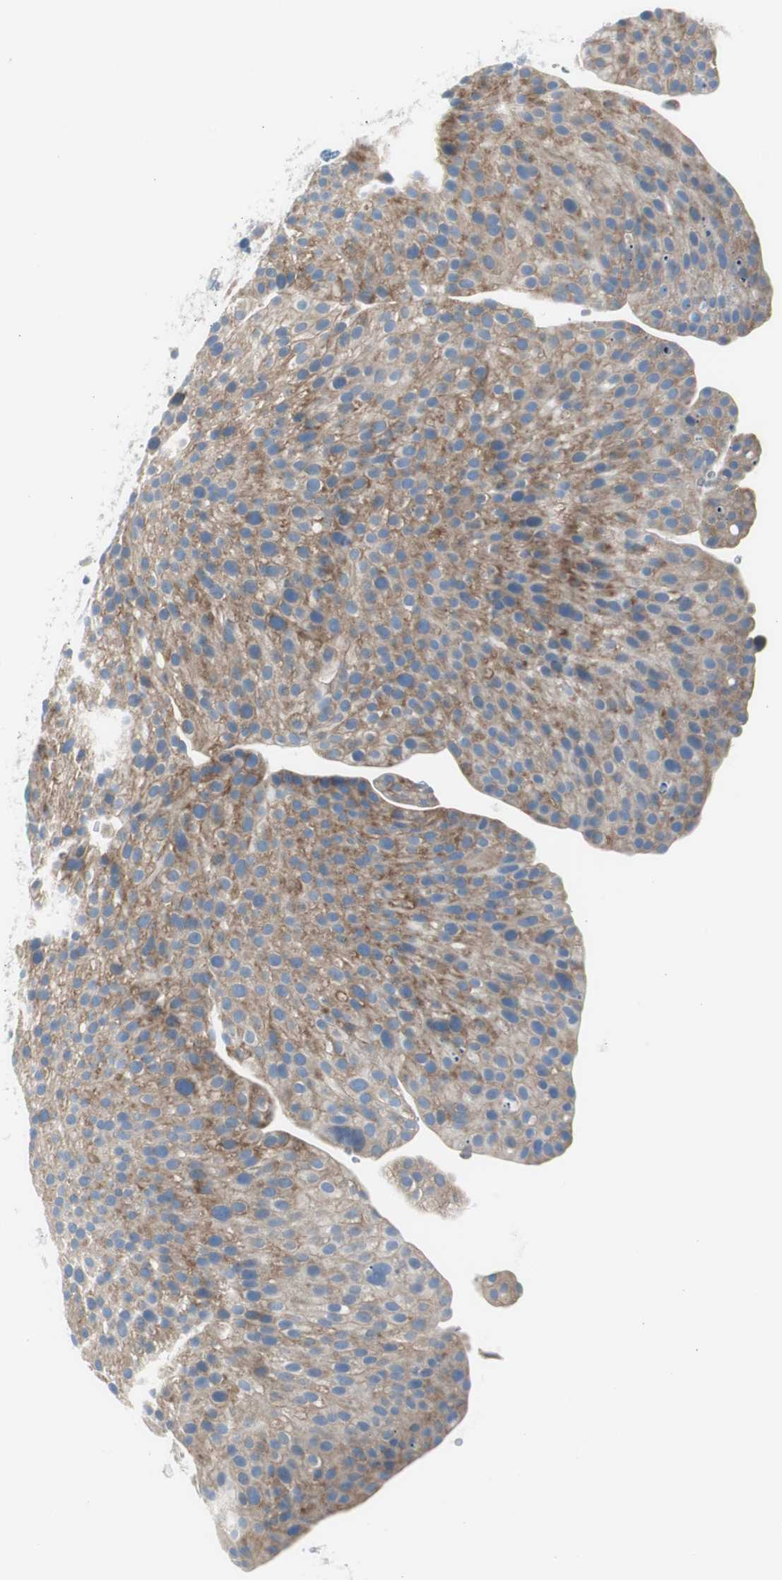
{"staining": {"intensity": "moderate", "quantity": ">75%", "location": "cytoplasmic/membranous"}, "tissue": "urothelial cancer", "cell_type": "Tumor cells", "image_type": "cancer", "snomed": [{"axis": "morphology", "description": "Urothelial carcinoma, Low grade"}, {"axis": "topography", "description": "Smooth muscle"}, {"axis": "topography", "description": "Urinary bladder"}], "caption": "Immunohistochemistry (IHC) of human urothelial carcinoma (low-grade) shows medium levels of moderate cytoplasmic/membranous staining in approximately >75% of tumor cells.", "gene": "RPS12", "patient": {"sex": "male", "age": 60}}